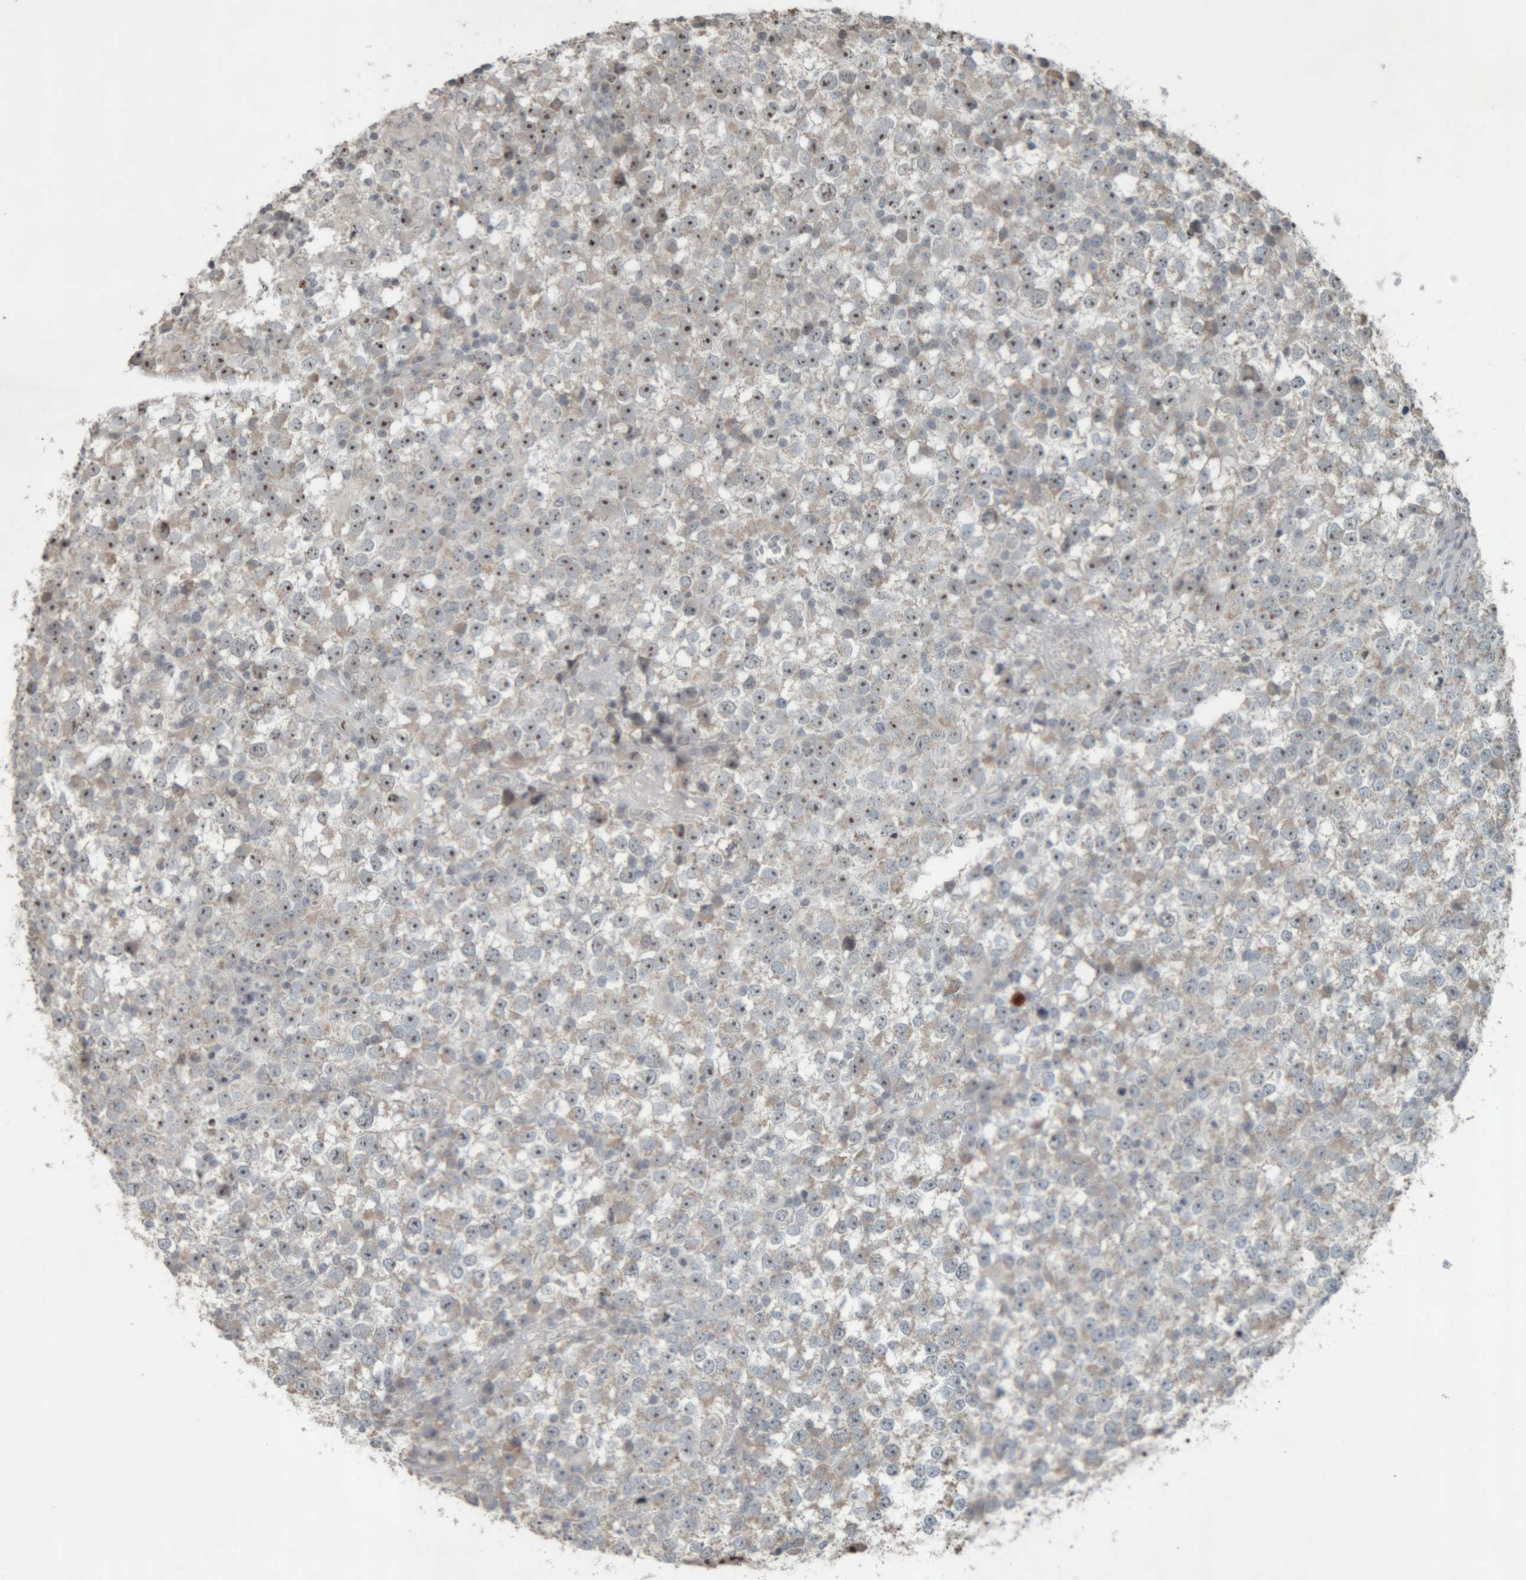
{"staining": {"intensity": "moderate", "quantity": ">75%", "location": "nuclear"}, "tissue": "testis cancer", "cell_type": "Tumor cells", "image_type": "cancer", "snomed": [{"axis": "morphology", "description": "Seminoma, NOS"}, {"axis": "topography", "description": "Testis"}], "caption": "Human testis cancer (seminoma) stained with a brown dye displays moderate nuclear positive positivity in about >75% of tumor cells.", "gene": "RPF1", "patient": {"sex": "male", "age": 65}}